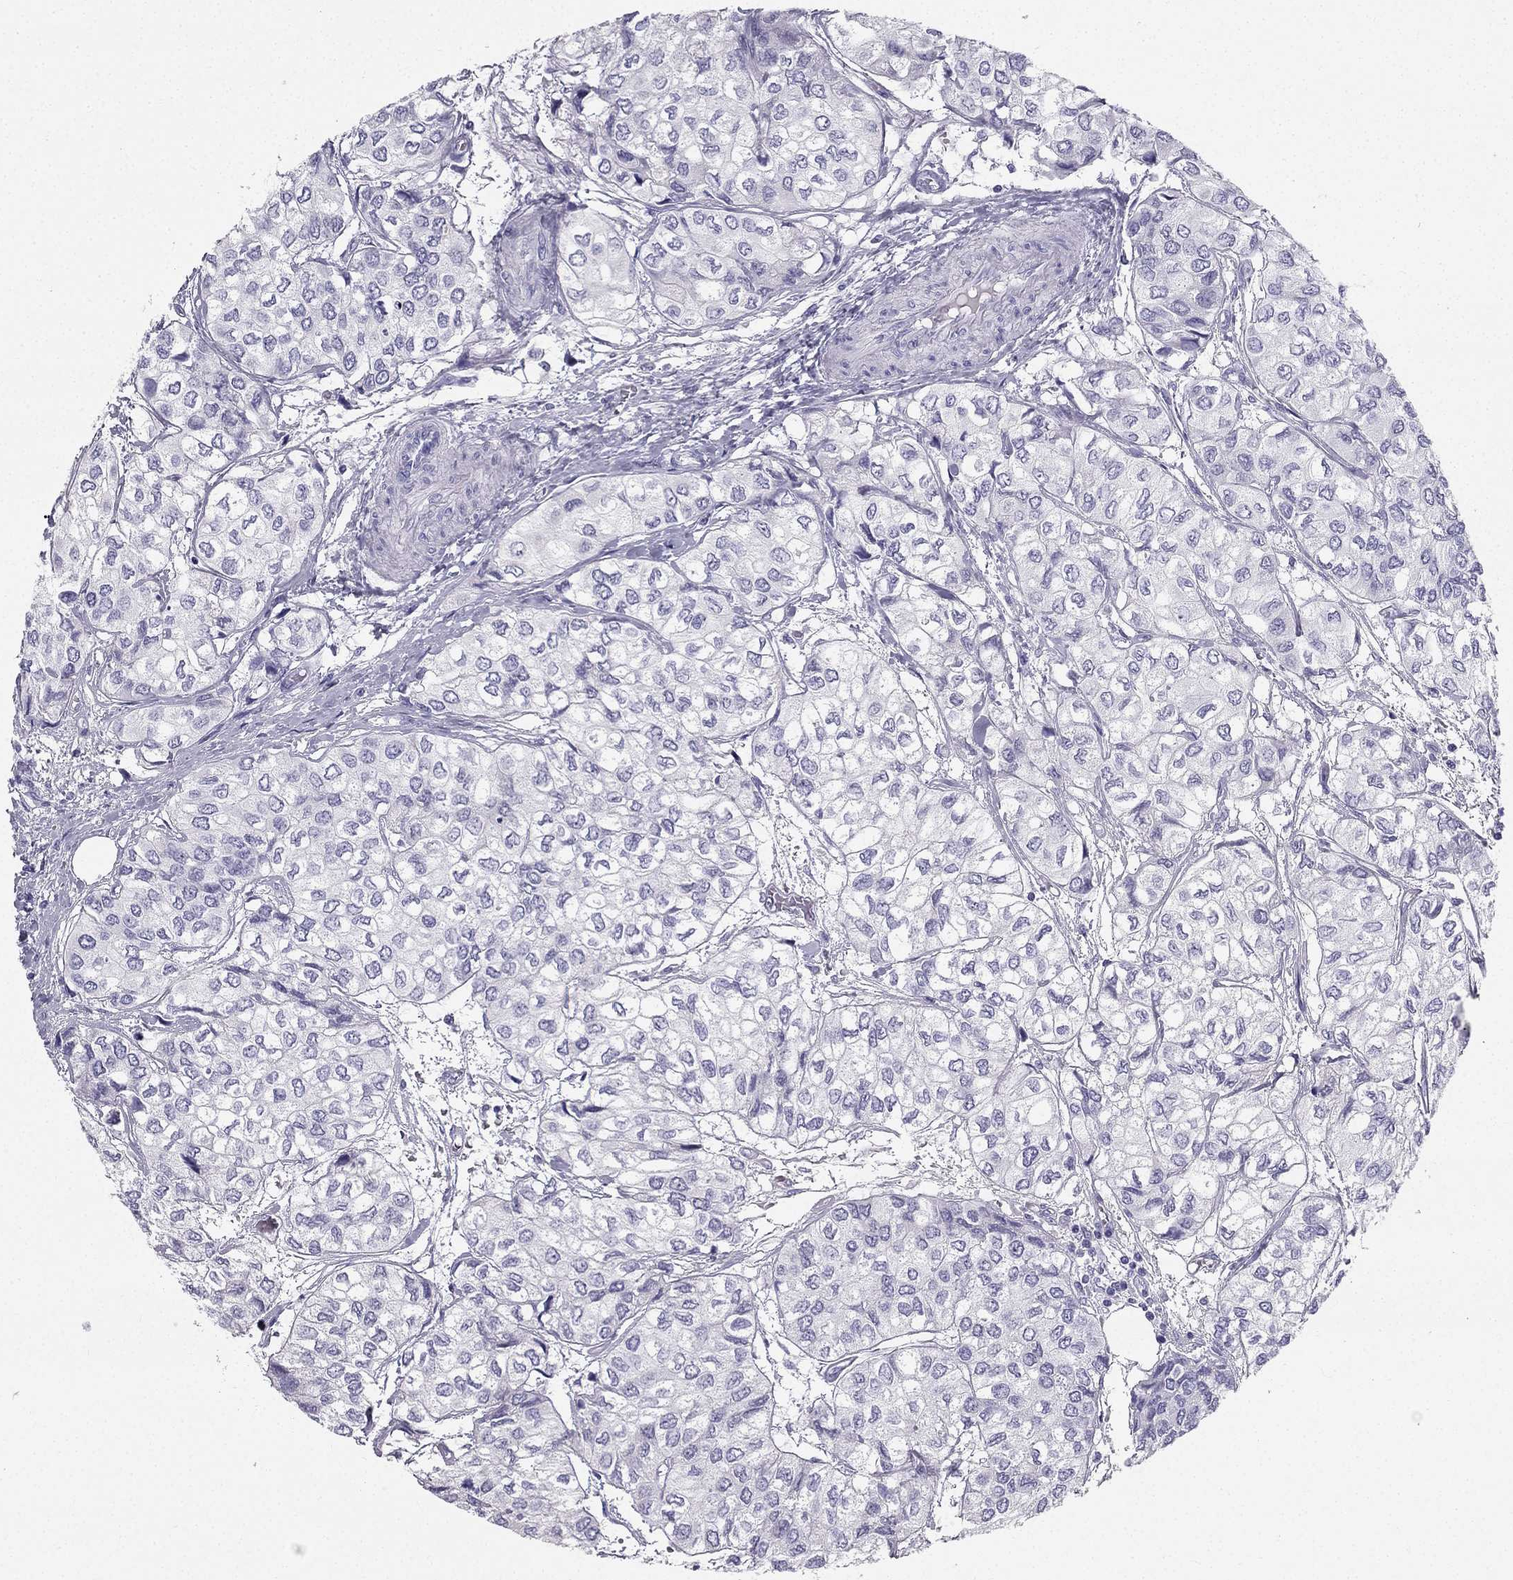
{"staining": {"intensity": "negative", "quantity": "none", "location": "none"}, "tissue": "urothelial cancer", "cell_type": "Tumor cells", "image_type": "cancer", "snomed": [{"axis": "morphology", "description": "Urothelial carcinoma, High grade"}, {"axis": "topography", "description": "Urinary bladder"}], "caption": "A histopathology image of urothelial carcinoma (high-grade) stained for a protein demonstrates no brown staining in tumor cells.", "gene": "TFF3", "patient": {"sex": "male", "age": 73}}